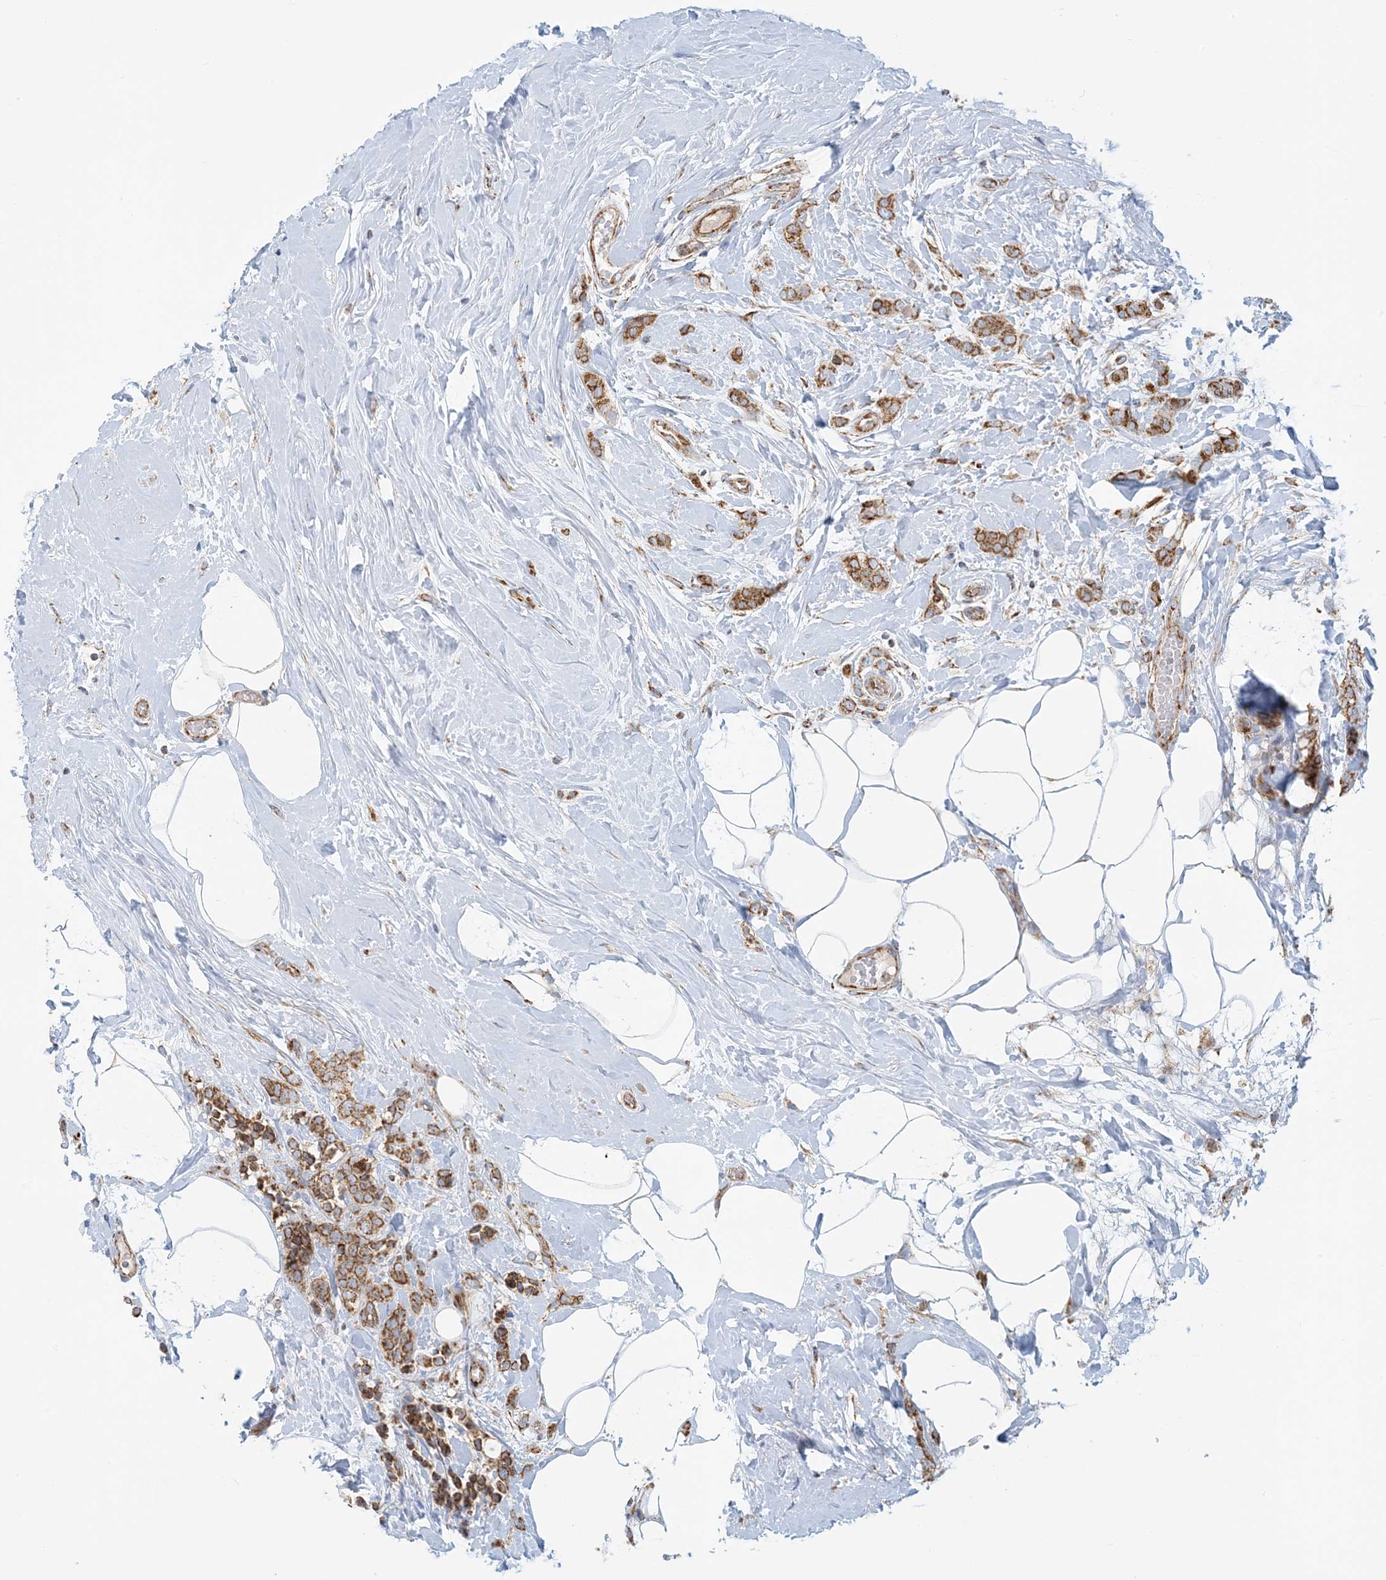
{"staining": {"intensity": "strong", "quantity": ">75%", "location": "cytoplasmic/membranous"}, "tissue": "breast cancer", "cell_type": "Tumor cells", "image_type": "cancer", "snomed": [{"axis": "morphology", "description": "Lobular carcinoma, in situ"}, {"axis": "morphology", "description": "Lobular carcinoma"}, {"axis": "topography", "description": "Breast"}], "caption": "Breast cancer stained with DAB (3,3'-diaminobenzidine) immunohistochemistry (IHC) displays high levels of strong cytoplasmic/membranous positivity in approximately >75% of tumor cells.", "gene": "COA3", "patient": {"sex": "female", "age": 41}}